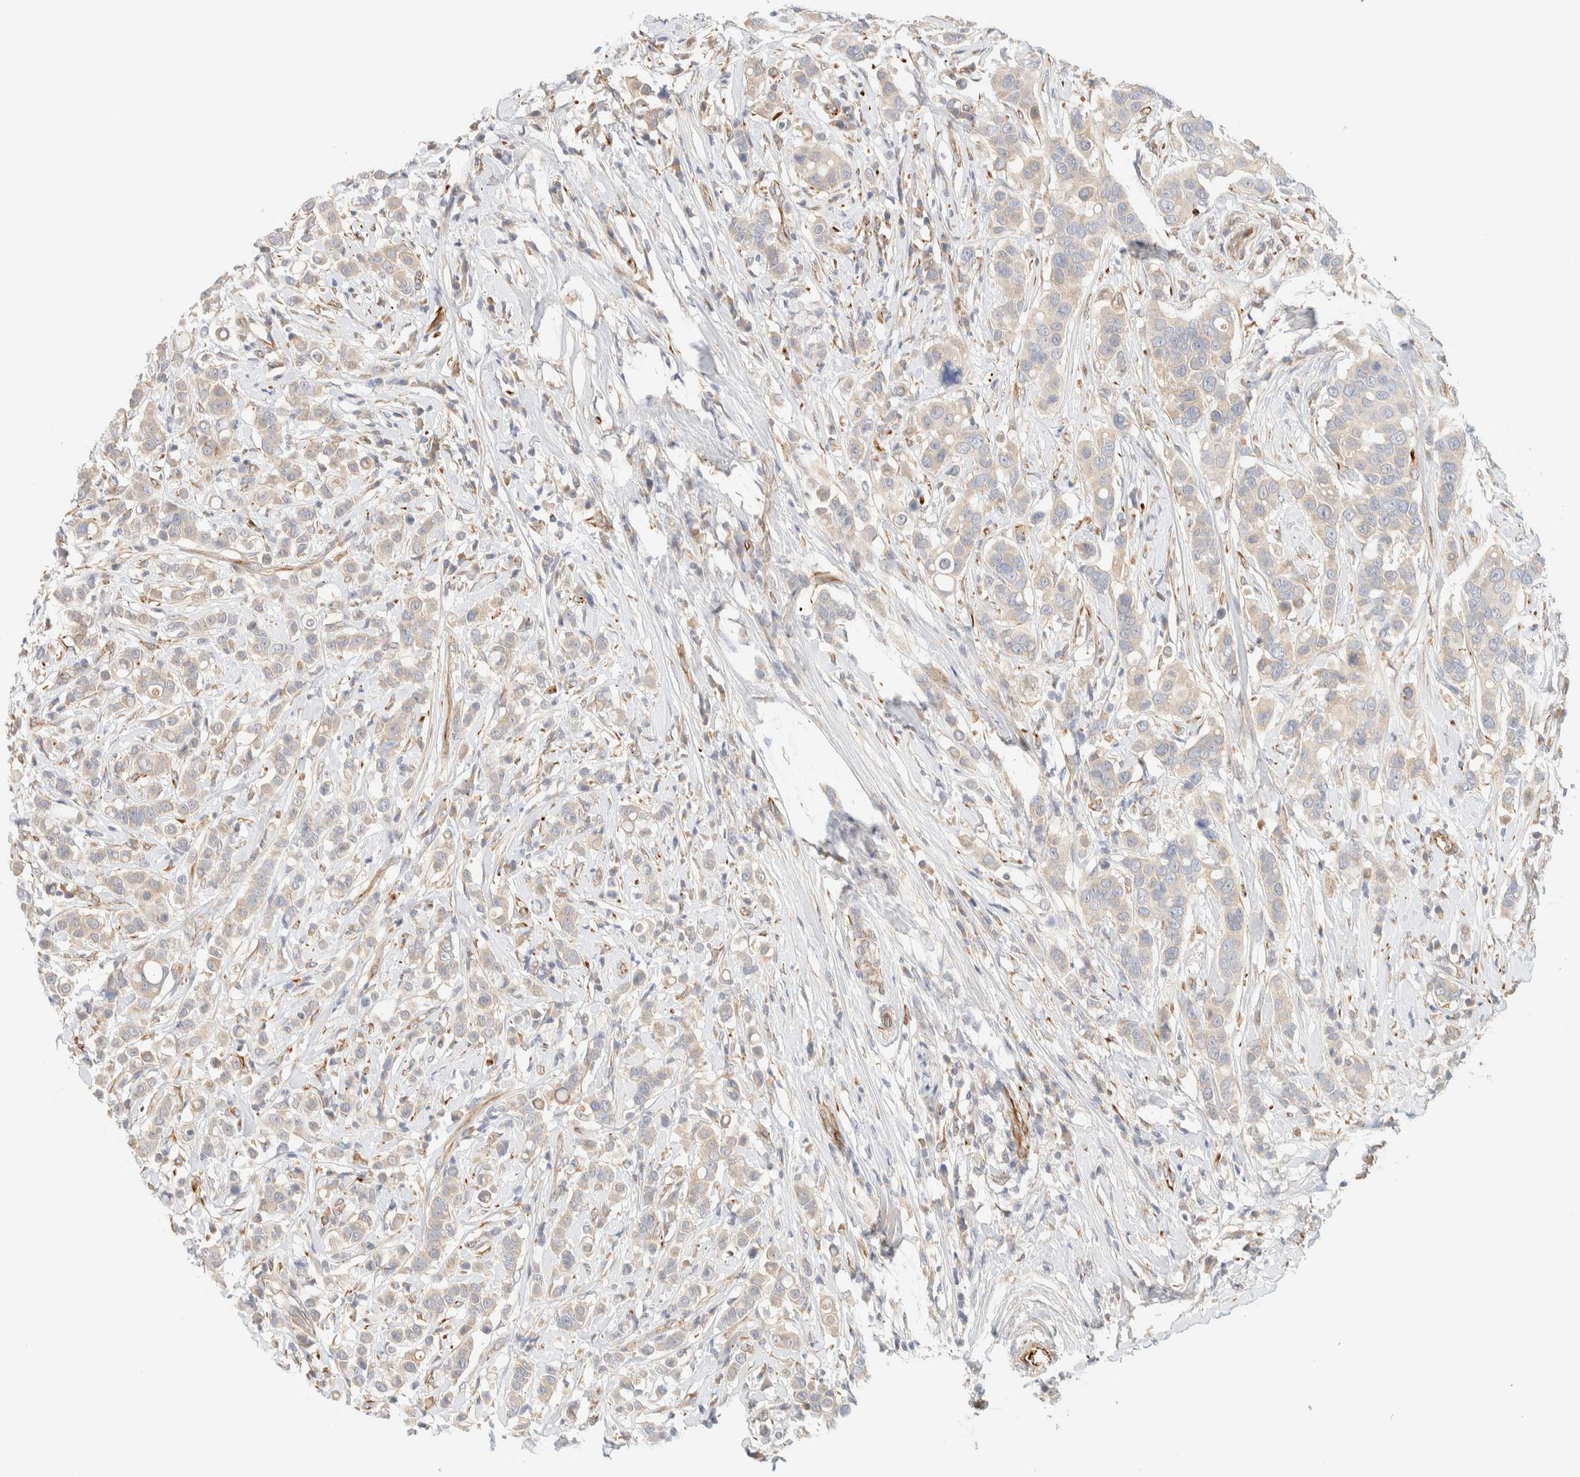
{"staining": {"intensity": "weak", "quantity": "<25%", "location": "cytoplasmic/membranous"}, "tissue": "breast cancer", "cell_type": "Tumor cells", "image_type": "cancer", "snomed": [{"axis": "morphology", "description": "Duct carcinoma"}, {"axis": "topography", "description": "Breast"}], "caption": "There is no significant expression in tumor cells of invasive ductal carcinoma (breast).", "gene": "FAT1", "patient": {"sex": "female", "age": 27}}